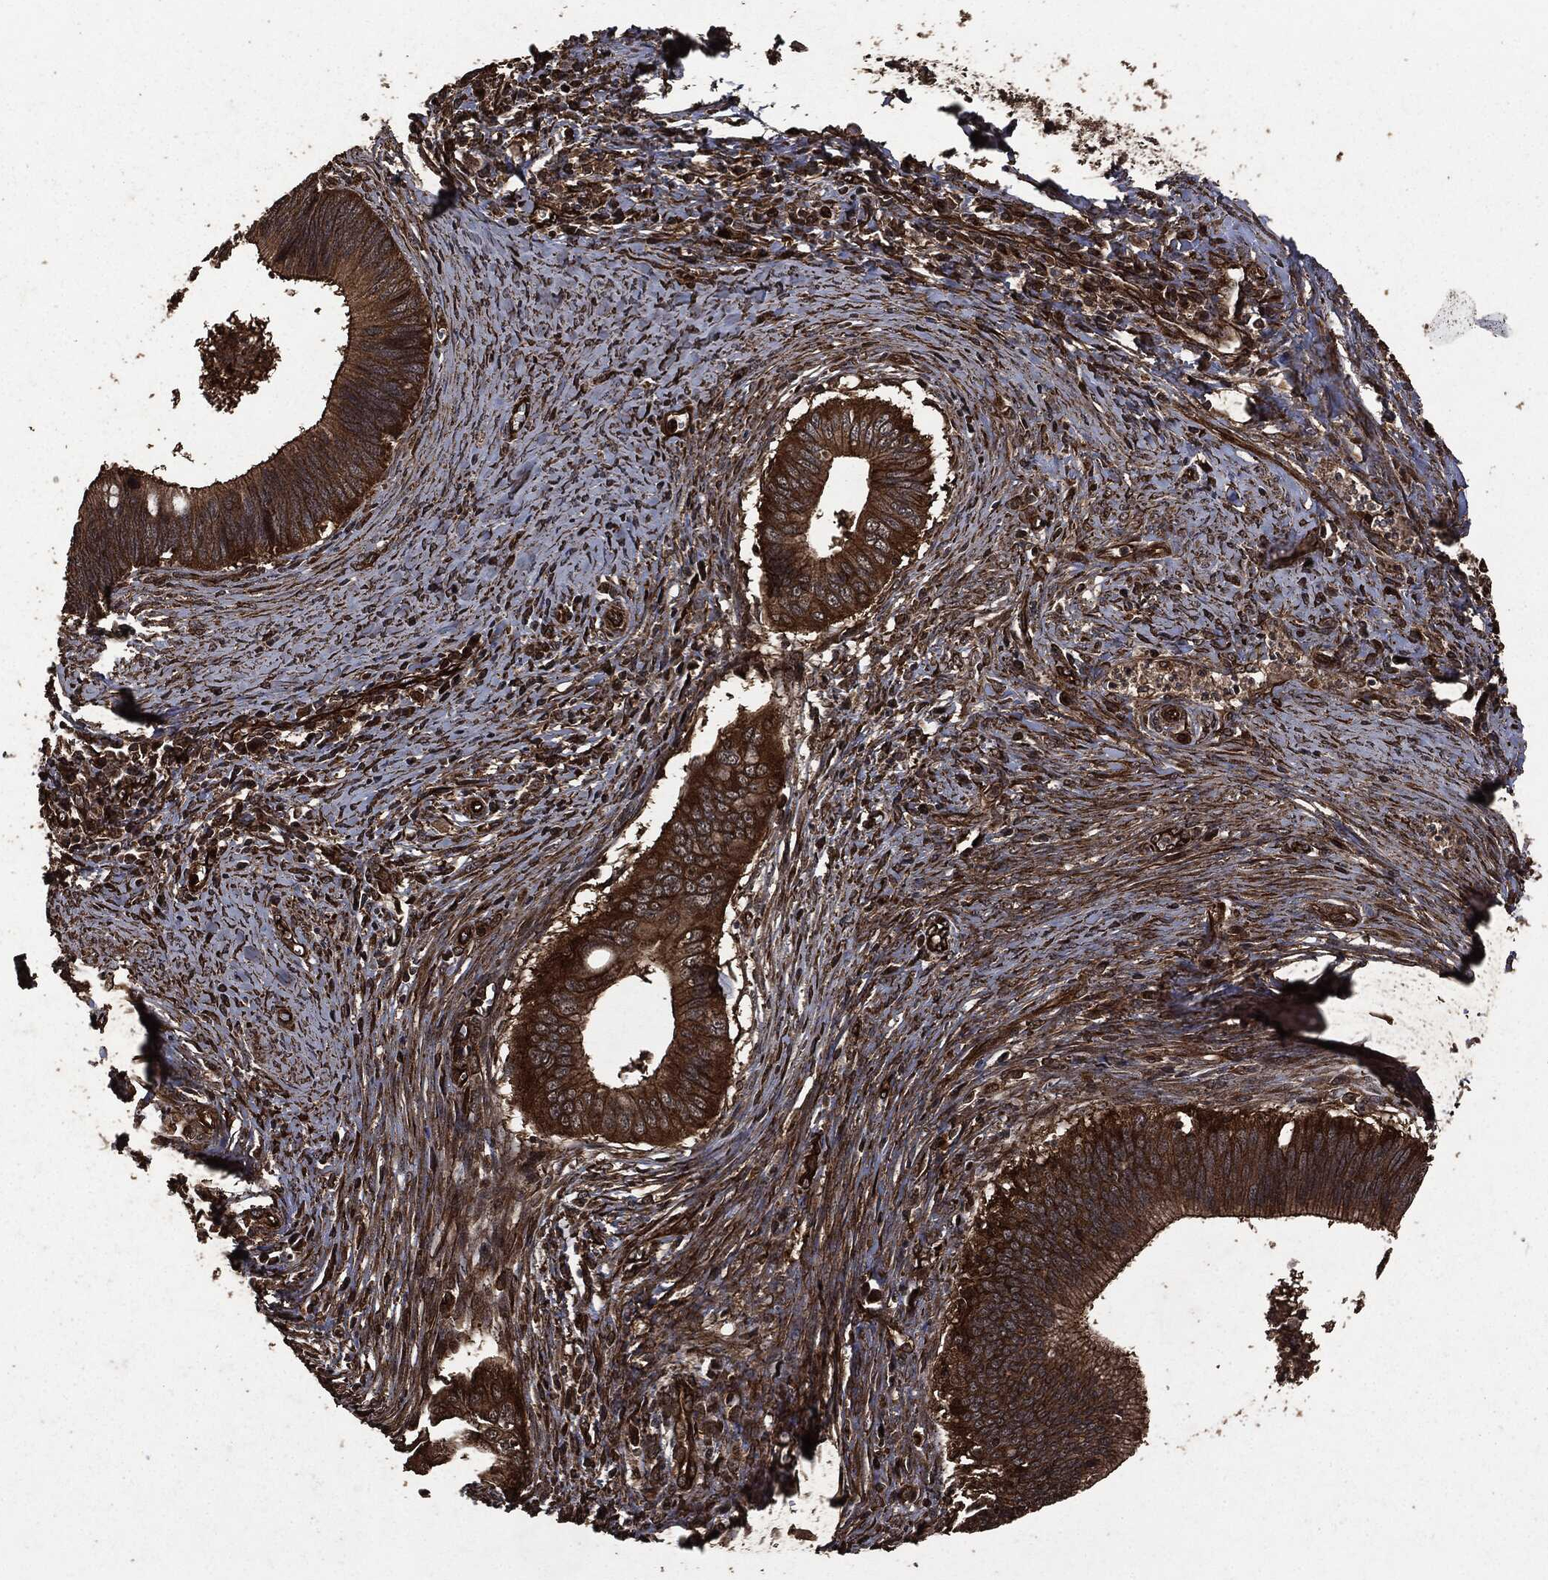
{"staining": {"intensity": "strong", "quantity": ">75%", "location": "cytoplasmic/membranous"}, "tissue": "cervical cancer", "cell_type": "Tumor cells", "image_type": "cancer", "snomed": [{"axis": "morphology", "description": "Adenocarcinoma, NOS"}, {"axis": "topography", "description": "Cervix"}], "caption": "Human adenocarcinoma (cervical) stained with a brown dye demonstrates strong cytoplasmic/membranous positive staining in approximately >75% of tumor cells.", "gene": "HRAS", "patient": {"sex": "female", "age": 42}}